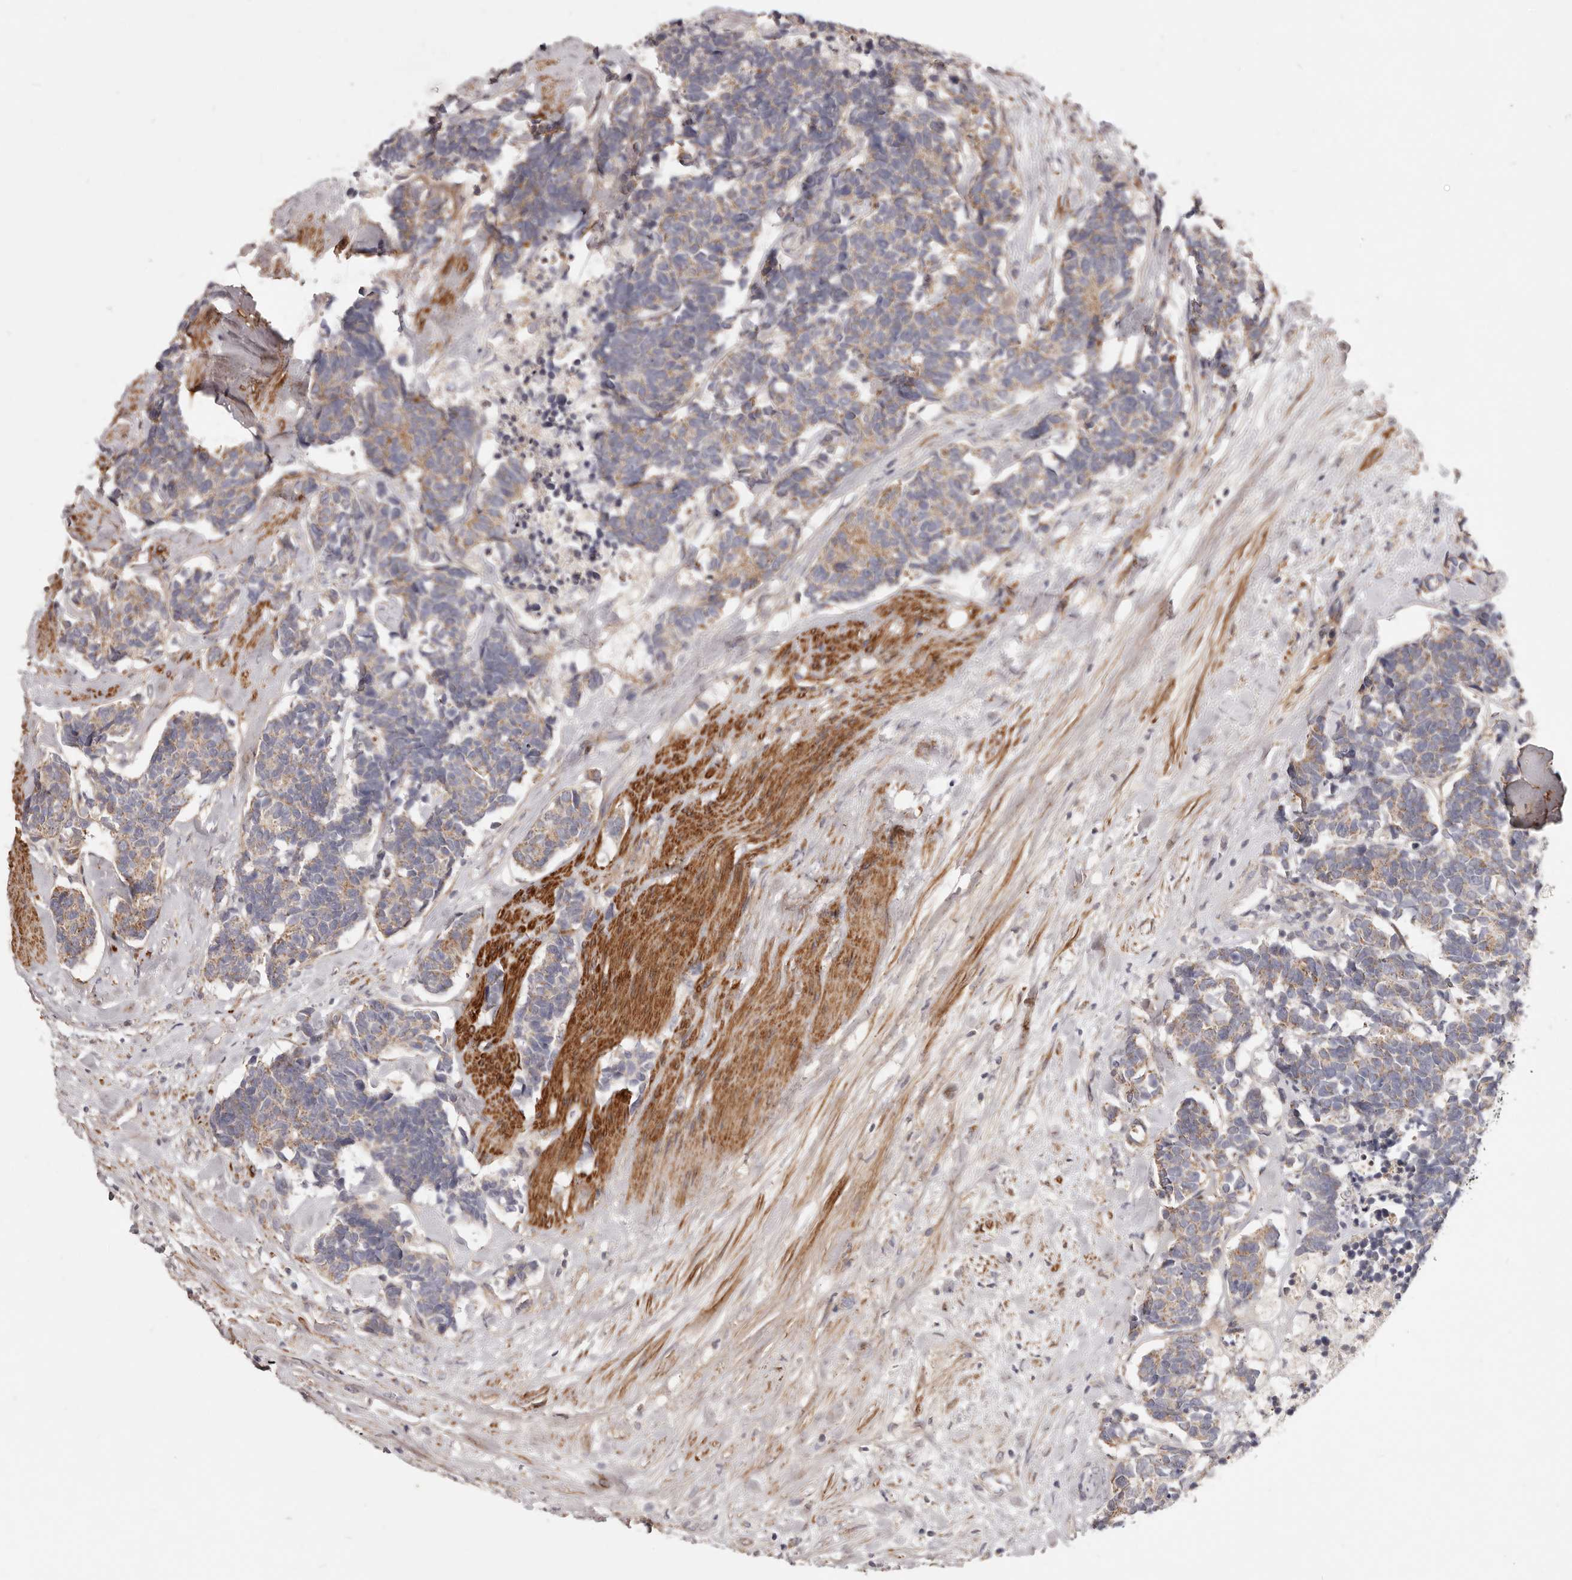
{"staining": {"intensity": "moderate", "quantity": "25%-75%", "location": "cytoplasmic/membranous"}, "tissue": "carcinoid", "cell_type": "Tumor cells", "image_type": "cancer", "snomed": [{"axis": "morphology", "description": "Carcinoma, NOS"}, {"axis": "morphology", "description": "Carcinoid, malignant, NOS"}, {"axis": "topography", "description": "Urinary bladder"}], "caption": "Moderate cytoplasmic/membranous protein expression is appreciated in approximately 25%-75% of tumor cells in carcinoid.", "gene": "MRPS10", "patient": {"sex": "male", "age": 57}}